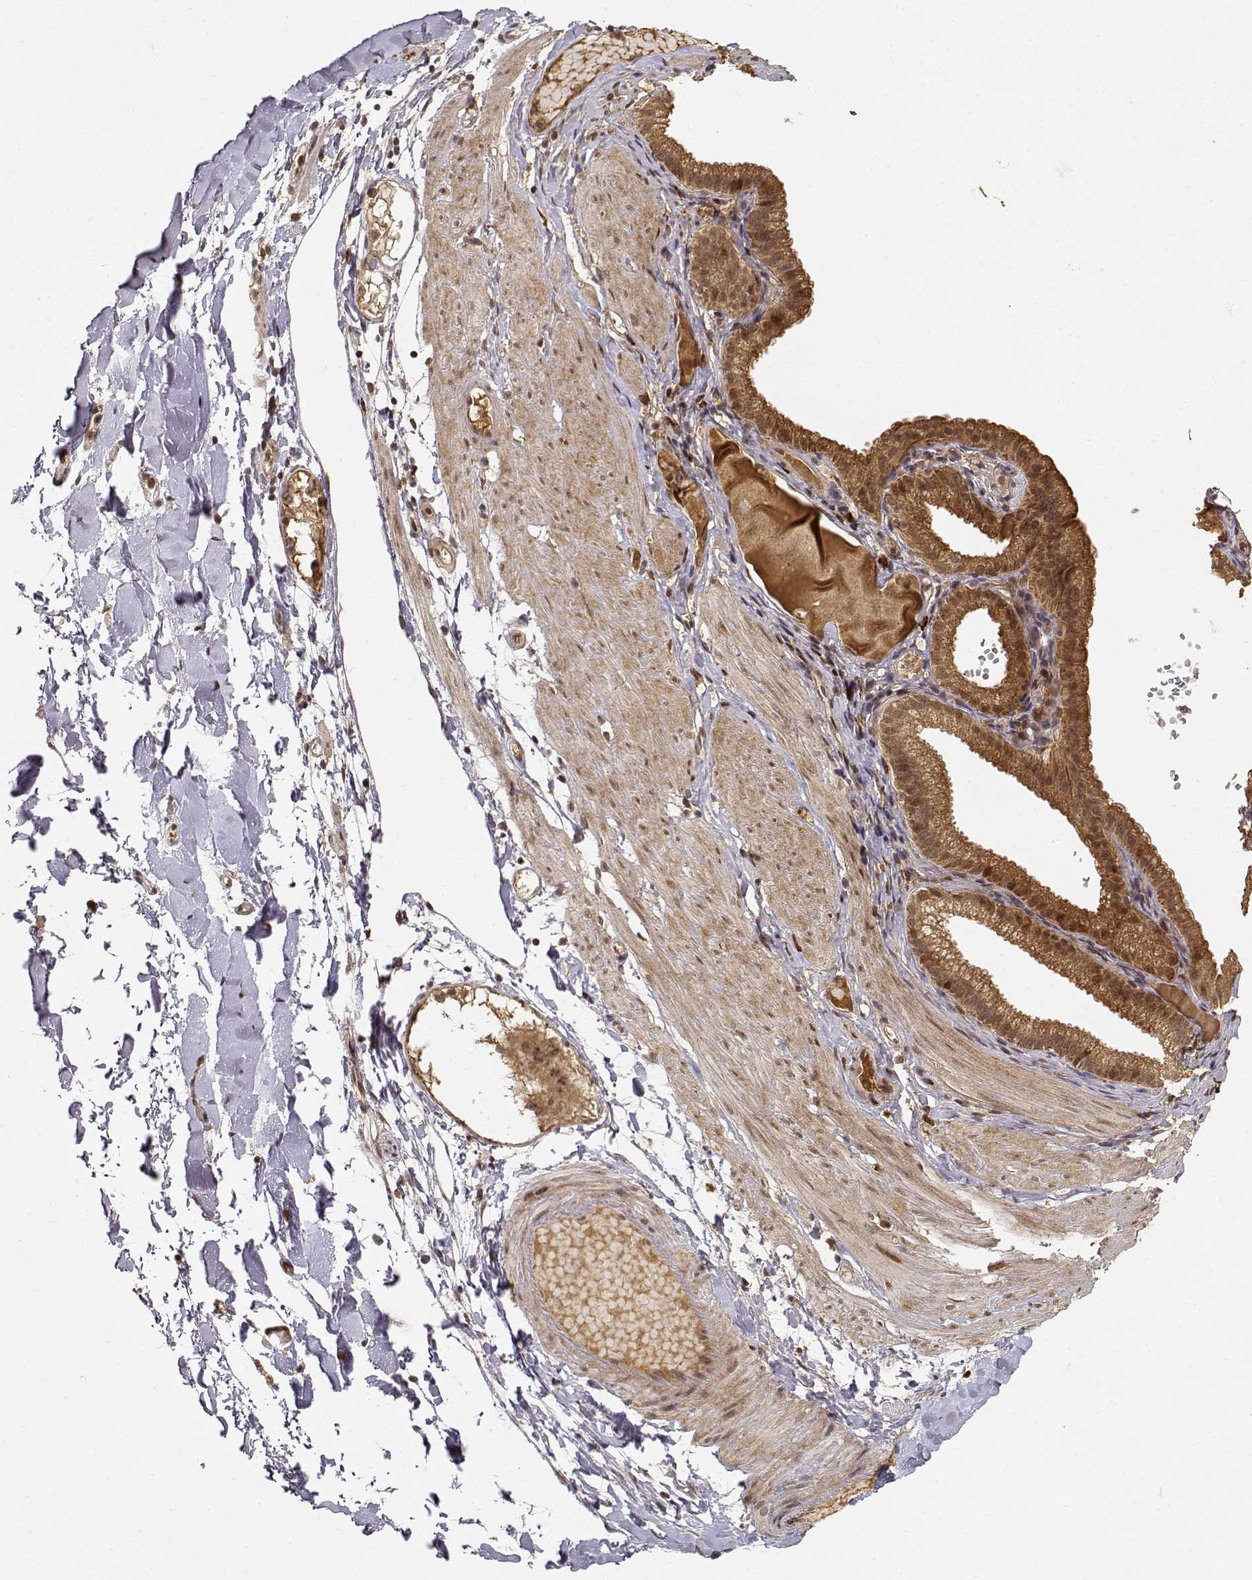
{"staining": {"intensity": "moderate", "quantity": "25%-75%", "location": "nuclear"}, "tissue": "soft tissue", "cell_type": "Fibroblasts", "image_type": "normal", "snomed": [{"axis": "morphology", "description": "Normal tissue, NOS"}, {"axis": "topography", "description": "Gallbladder"}, {"axis": "topography", "description": "Peripheral nerve tissue"}], "caption": "About 25%-75% of fibroblasts in unremarkable human soft tissue show moderate nuclear protein positivity as visualized by brown immunohistochemical staining.", "gene": "MAEA", "patient": {"sex": "female", "age": 45}}